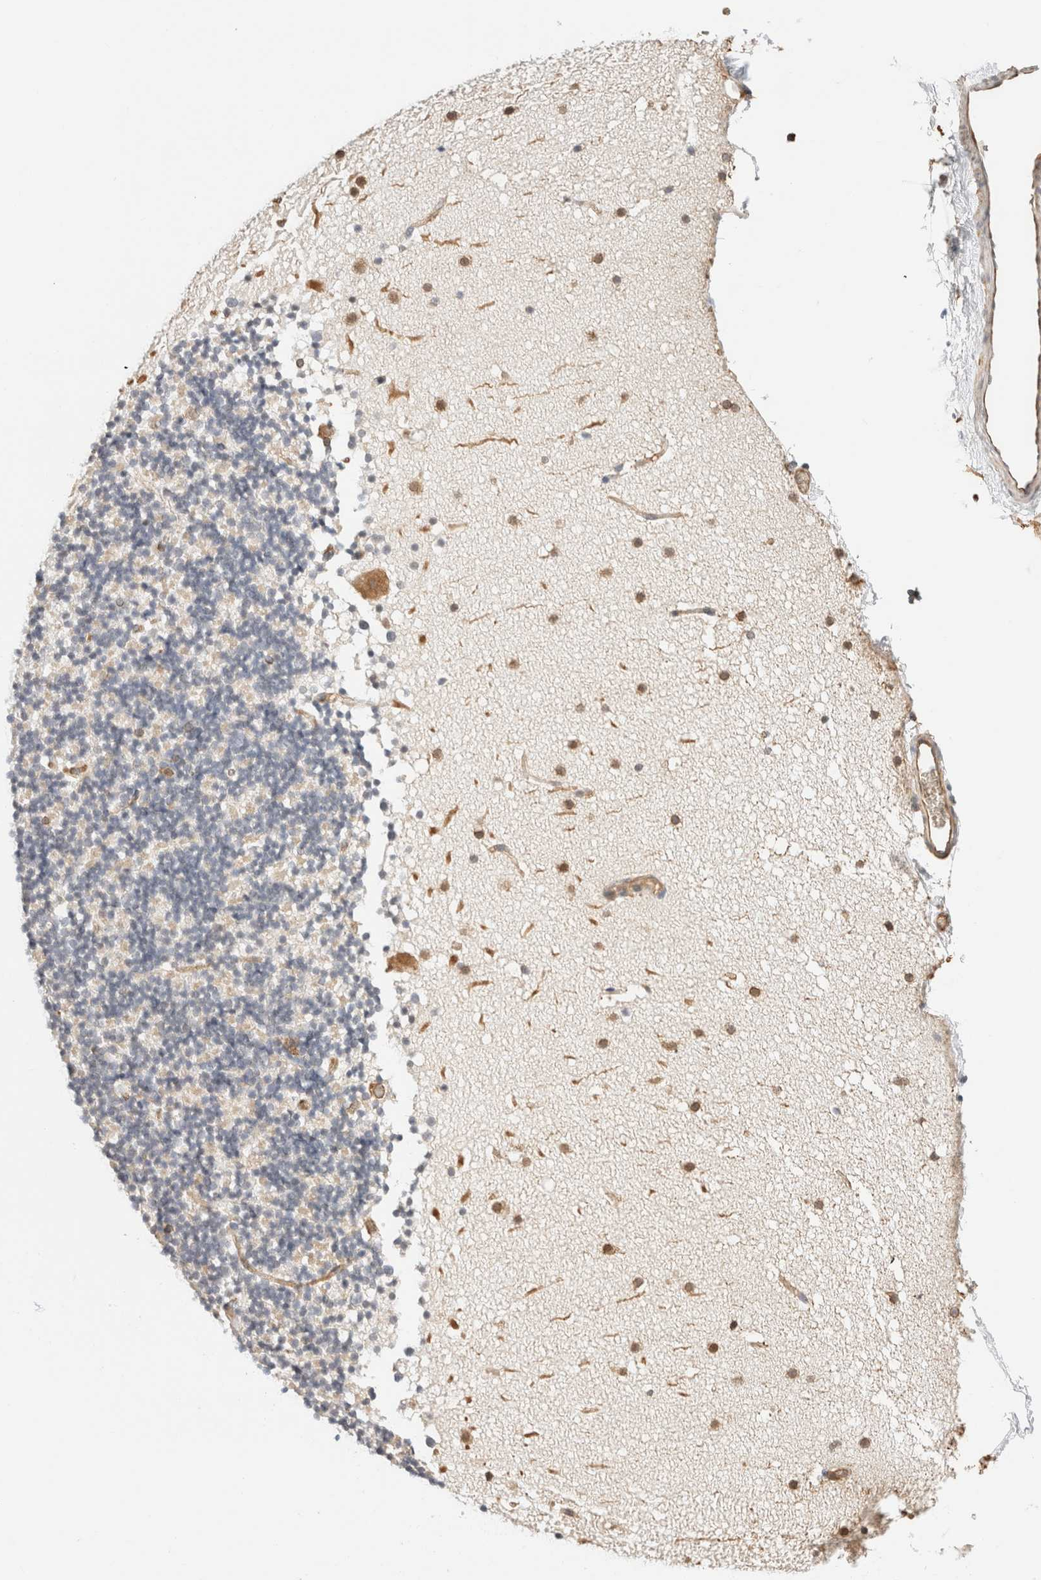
{"staining": {"intensity": "negative", "quantity": "none", "location": "none"}, "tissue": "cerebellum", "cell_type": "Cells in granular layer", "image_type": "normal", "snomed": [{"axis": "morphology", "description": "Normal tissue, NOS"}, {"axis": "topography", "description": "Cerebellum"}], "caption": "The photomicrograph shows no significant staining in cells in granular layer of cerebellum. (Brightfield microscopy of DAB (3,3'-diaminobenzidine) immunohistochemistry (IHC) at high magnification).", "gene": "SYVN1", "patient": {"sex": "male", "age": 57}}